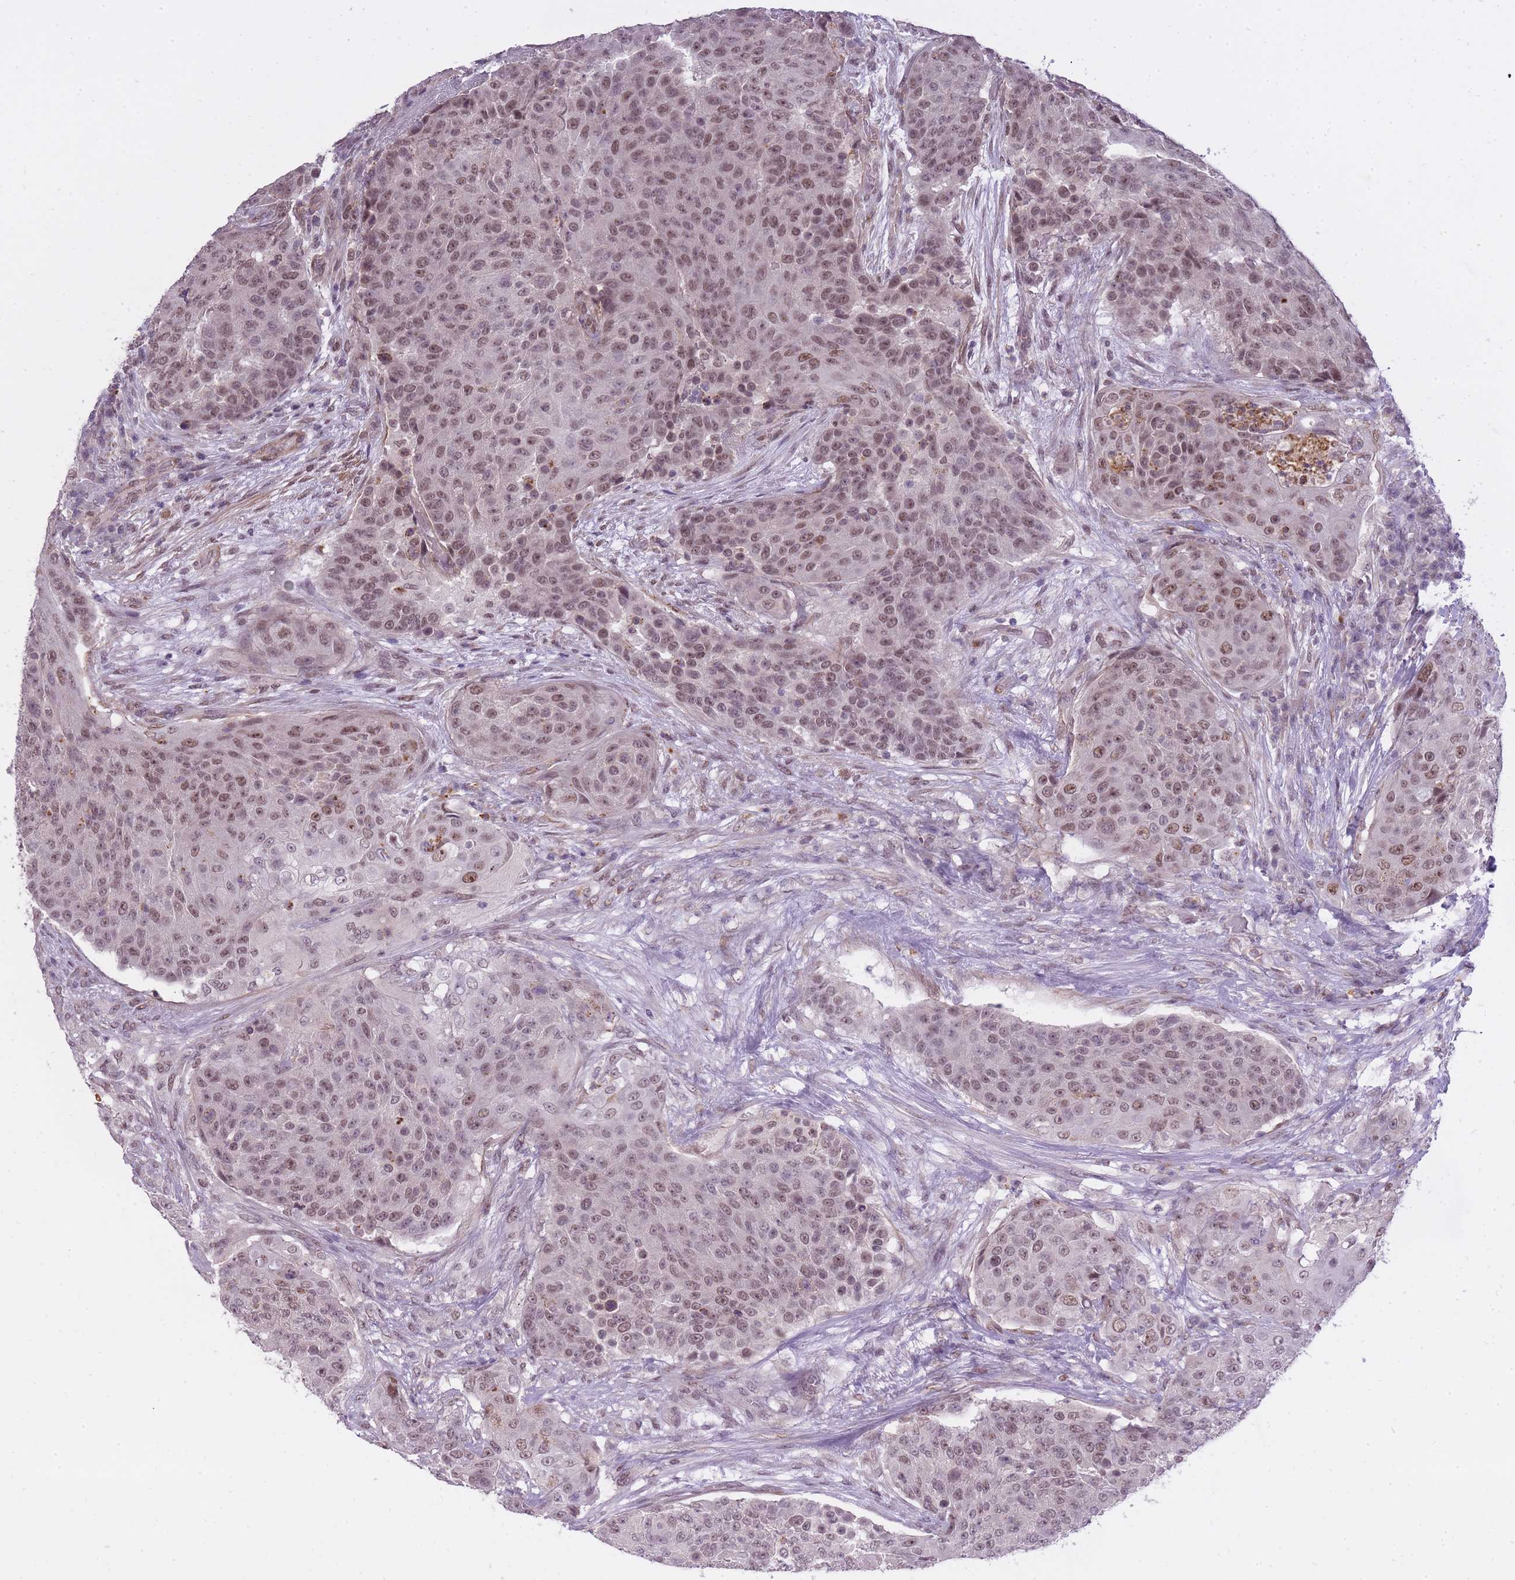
{"staining": {"intensity": "moderate", "quantity": ">75%", "location": "nuclear"}, "tissue": "urothelial cancer", "cell_type": "Tumor cells", "image_type": "cancer", "snomed": [{"axis": "morphology", "description": "Urothelial carcinoma, High grade"}, {"axis": "topography", "description": "Urinary bladder"}], "caption": "Urothelial carcinoma (high-grade) was stained to show a protein in brown. There is medium levels of moderate nuclear staining in about >75% of tumor cells.", "gene": "TIGD1", "patient": {"sex": "female", "age": 63}}